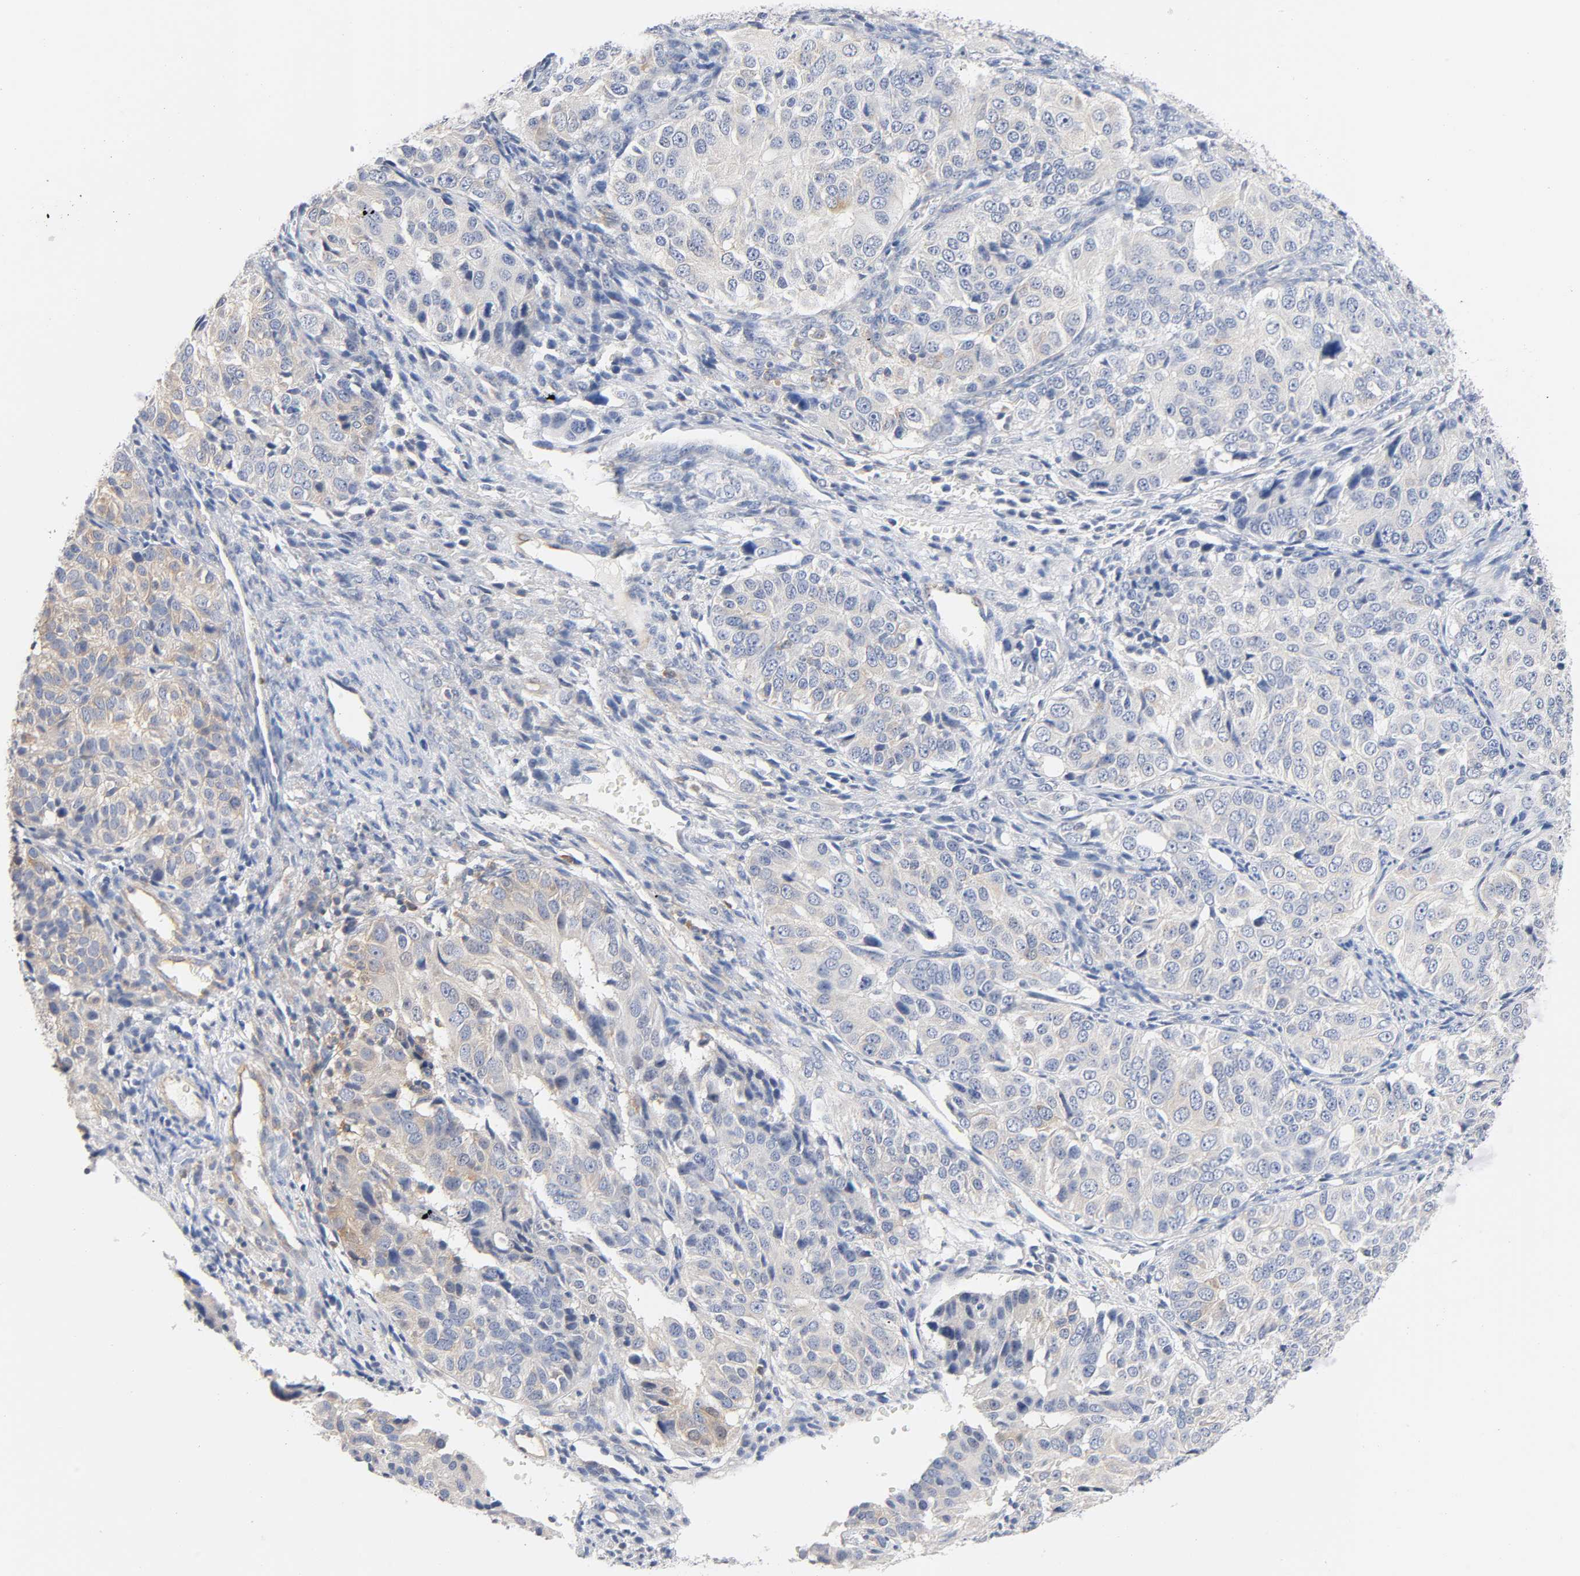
{"staining": {"intensity": "weak", "quantity": "<25%", "location": "cytoplasmic/membranous"}, "tissue": "ovarian cancer", "cell_type": "Tumor cells", "image_type": "cancer", "snomed": [{"axis": "morphology", "description": "Carcinoma, endometroid"}, {"axis": "topography", "description": "Ovary"}], "caption": "High magnification brightfield microscopy of ovarian cancer (endometroid carcinoma) stained with DAB (brown) and counterstained with hematoxylin (blue): tumor cells show no significant staining.", "gene": "MALT1", "patient": {"sex": "female", "age": 51}}